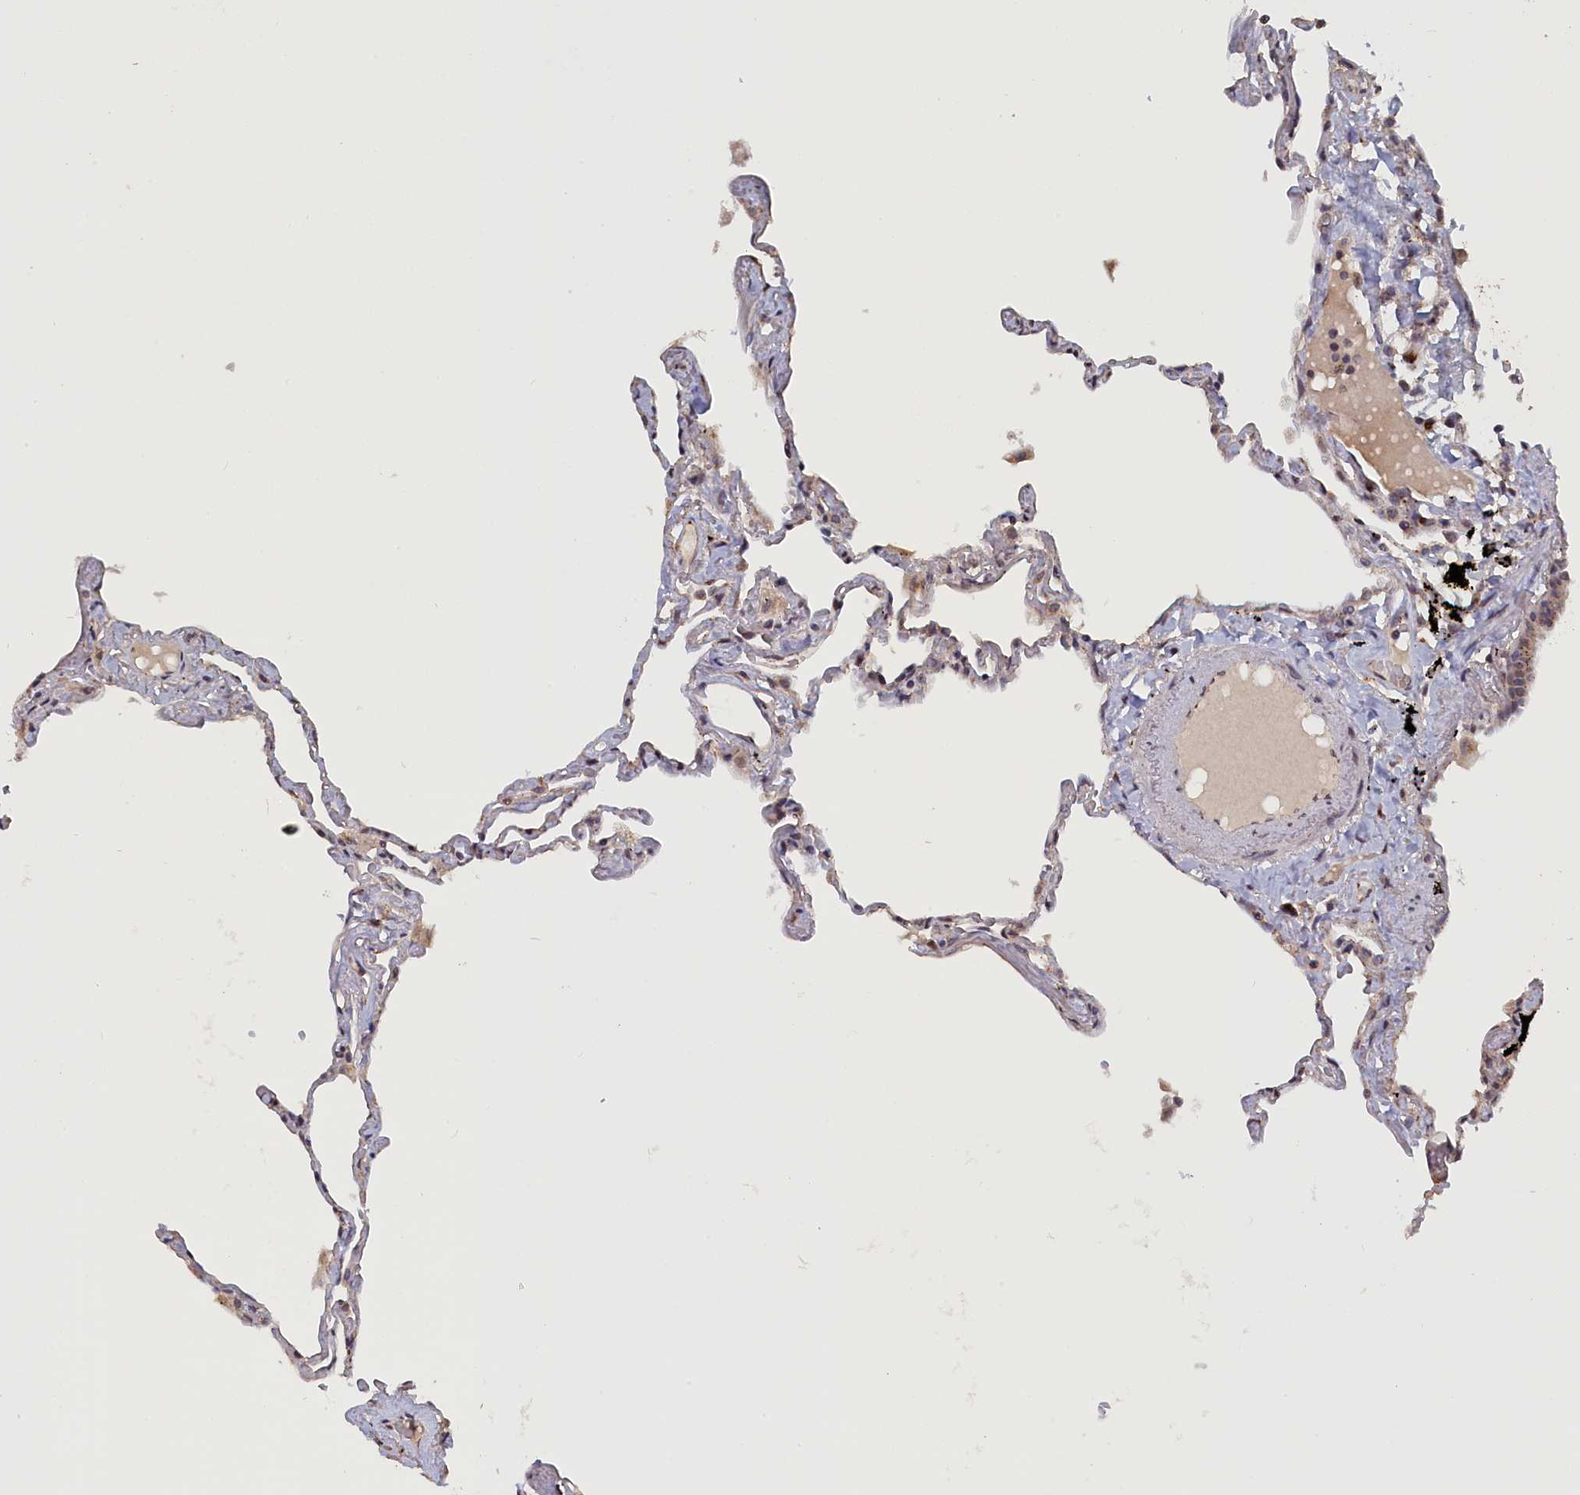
{"staining": {"intensity": "moderate", "quantity": "<25%", "location": "cytoplasmic/membranous"}, "tissue": "lung", "cell_type": "Alveolar cells", "image_type": "normal", "snomed": [{"axis": "morphology", "description": "Normal tissue, NOS"}, {"axis": "topography", "description": "Lung"}], "caption": "About <25% of alveolar cells in benign human lung exhibit moderate cytoplasmic/membranous protein expression as visualized by brown immunohistochemical staining.", "gene": "PIGQ", "patient": {"sex": "female", "age": 67}}